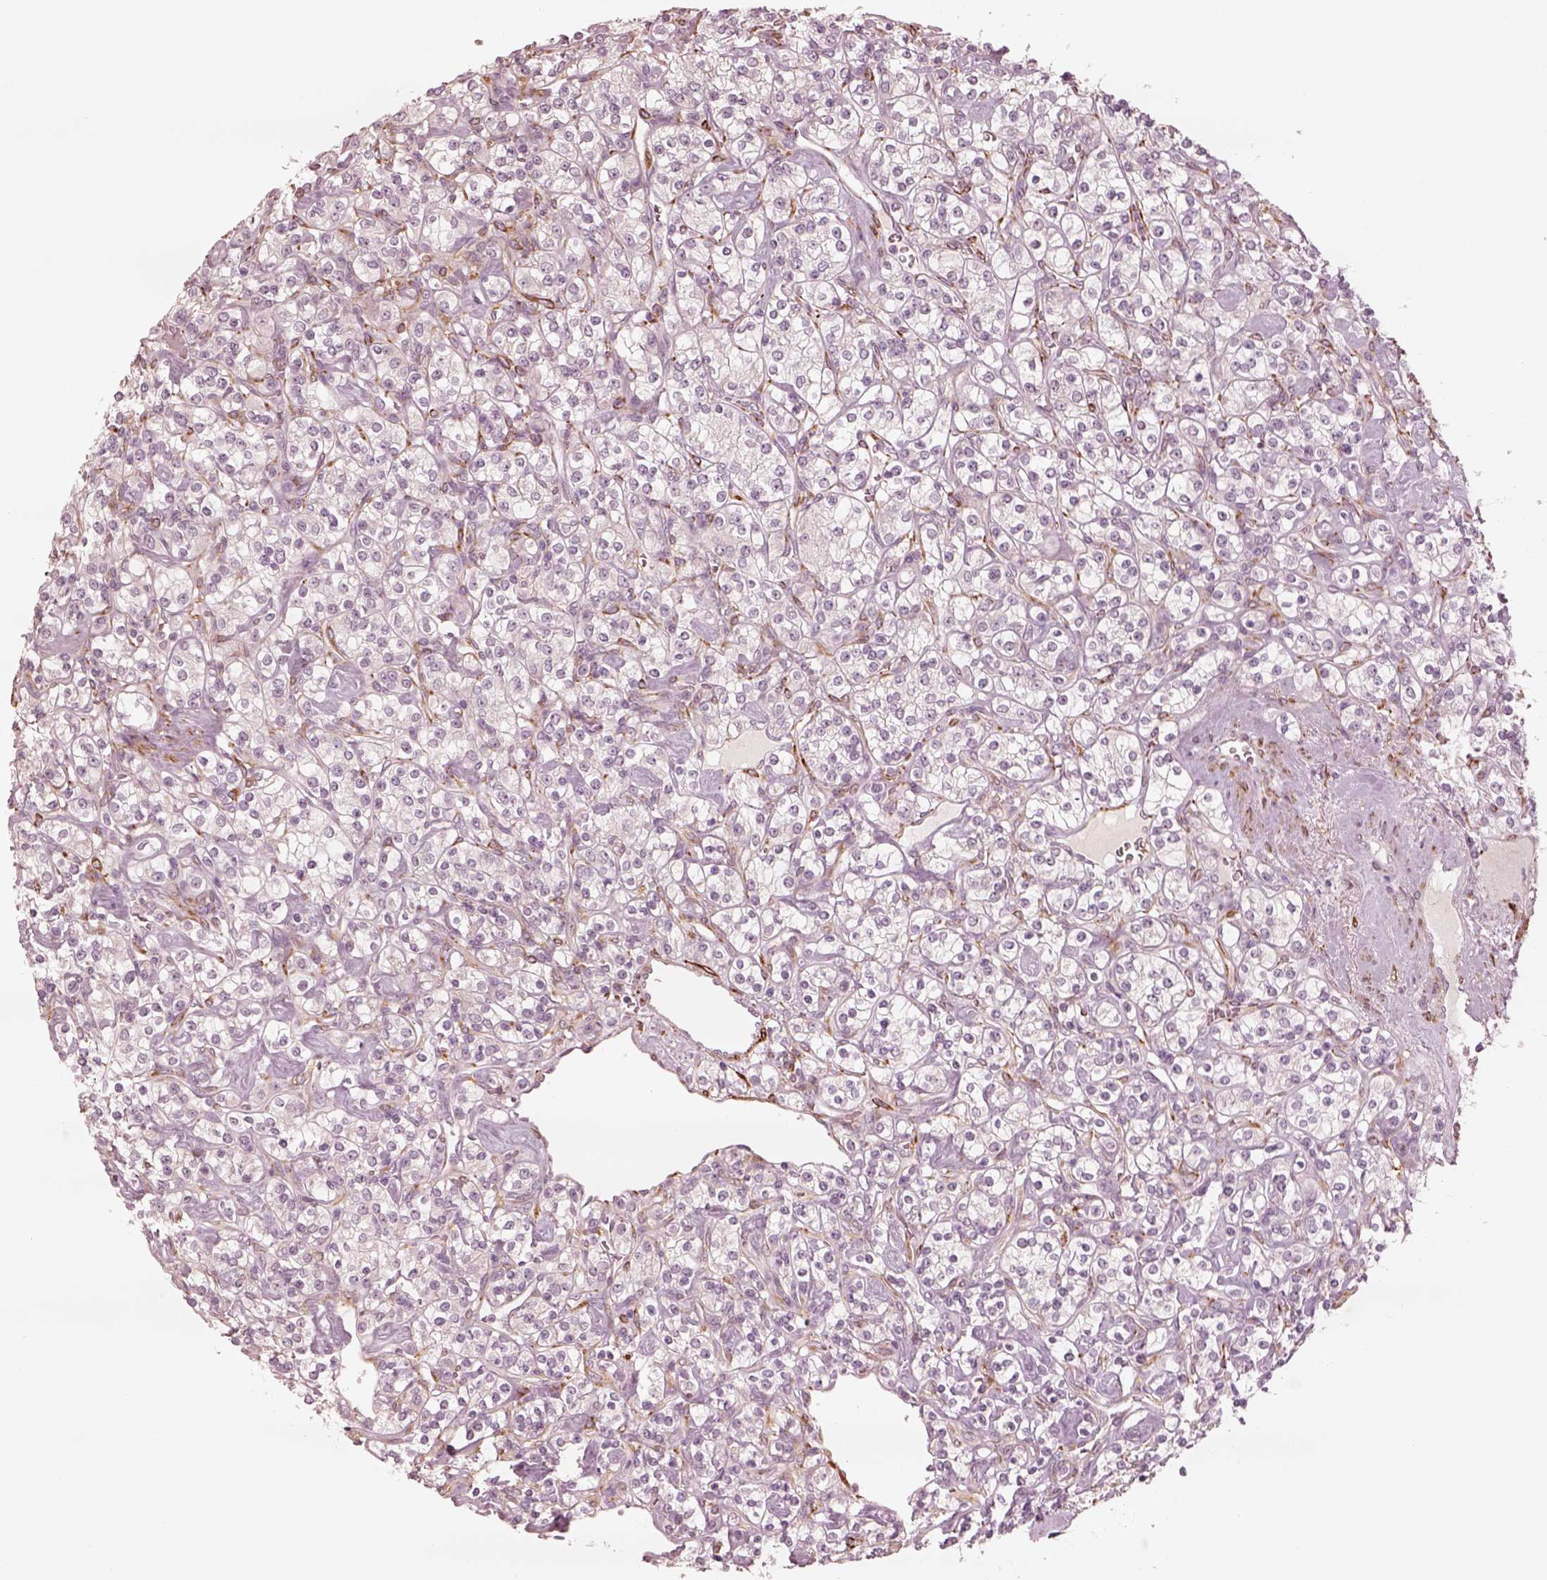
{"staining": {"intensity": "negative", "quantity": "none", "location": "none"}, "tissue": "renal cancer", "cell_type": "Tumor cells", "image_type": "cancer", "snomed": [{"axis": "morphology", "description": "Adenocarcinoma, NOS"}, {"axis": "topography", "description": "Kidney"}], "caption": "DAB immunohistochemical staining of human renal cancer exhibits no significant positivity in tumor cells. (Immunohistochemistry, brightfield microscopy, high magnification).", "gene": "DNAAF9", "patient": {"sex": "male", "age": 77}}